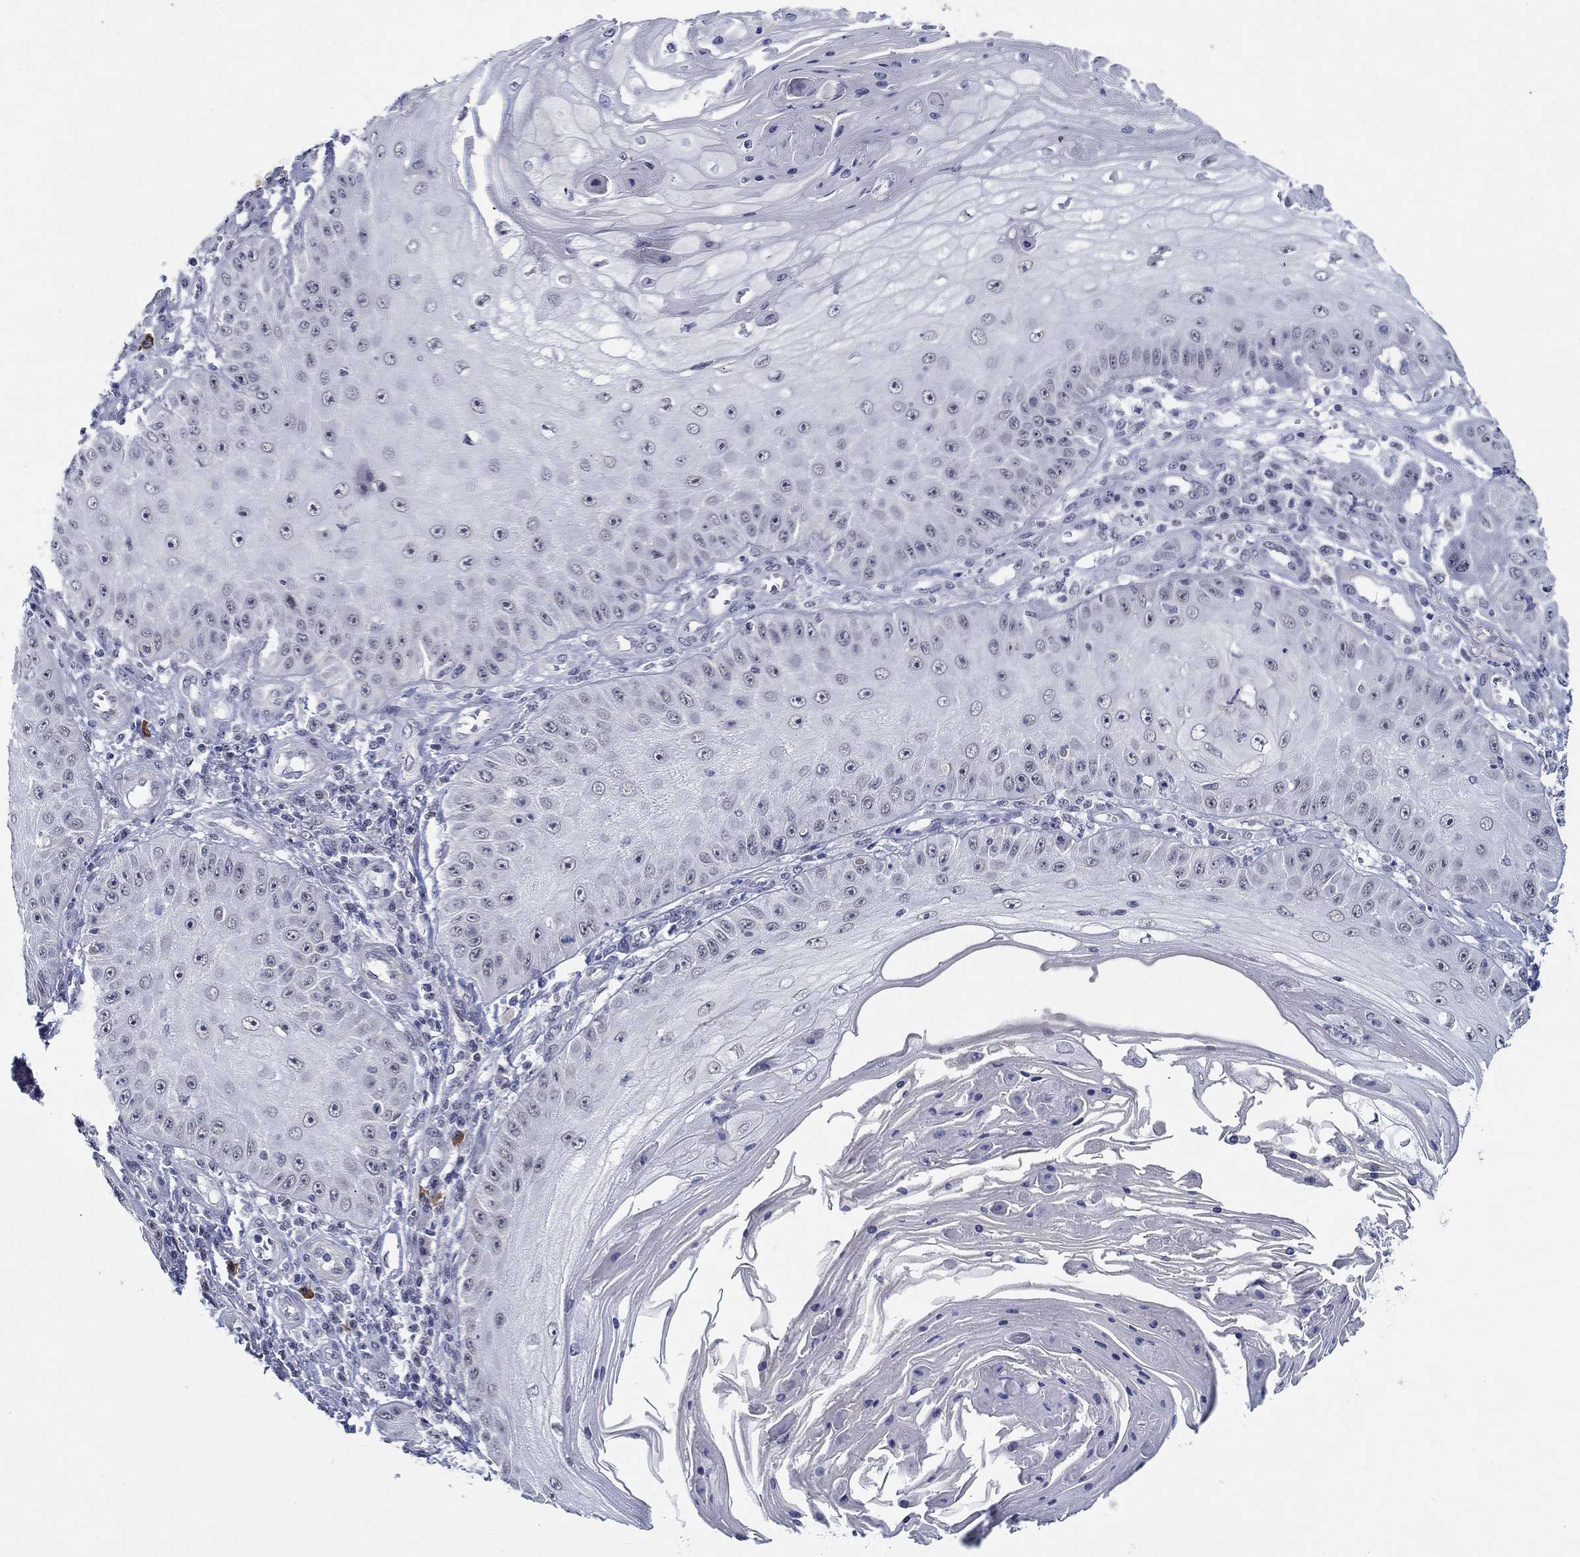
{"staining": {"intensity": "negative", "quantity": "none", "location": "none"}, "tissue": "skin cancer", "cell_type": "Tumor cells", "image_type": "cancer", "snomed": [{"axis": "morphology", "description": "Squamous cell carcinoma, NOS"}, {"axis": "topography", "description": "Skin"}], "caption": "IHC histopathology image of human skin cancer stained for a protein (brown), which exhibits no positivity in tumor cells.", "gene": "SLC34A1", "patient": {"sex": "male", "age": 70}}